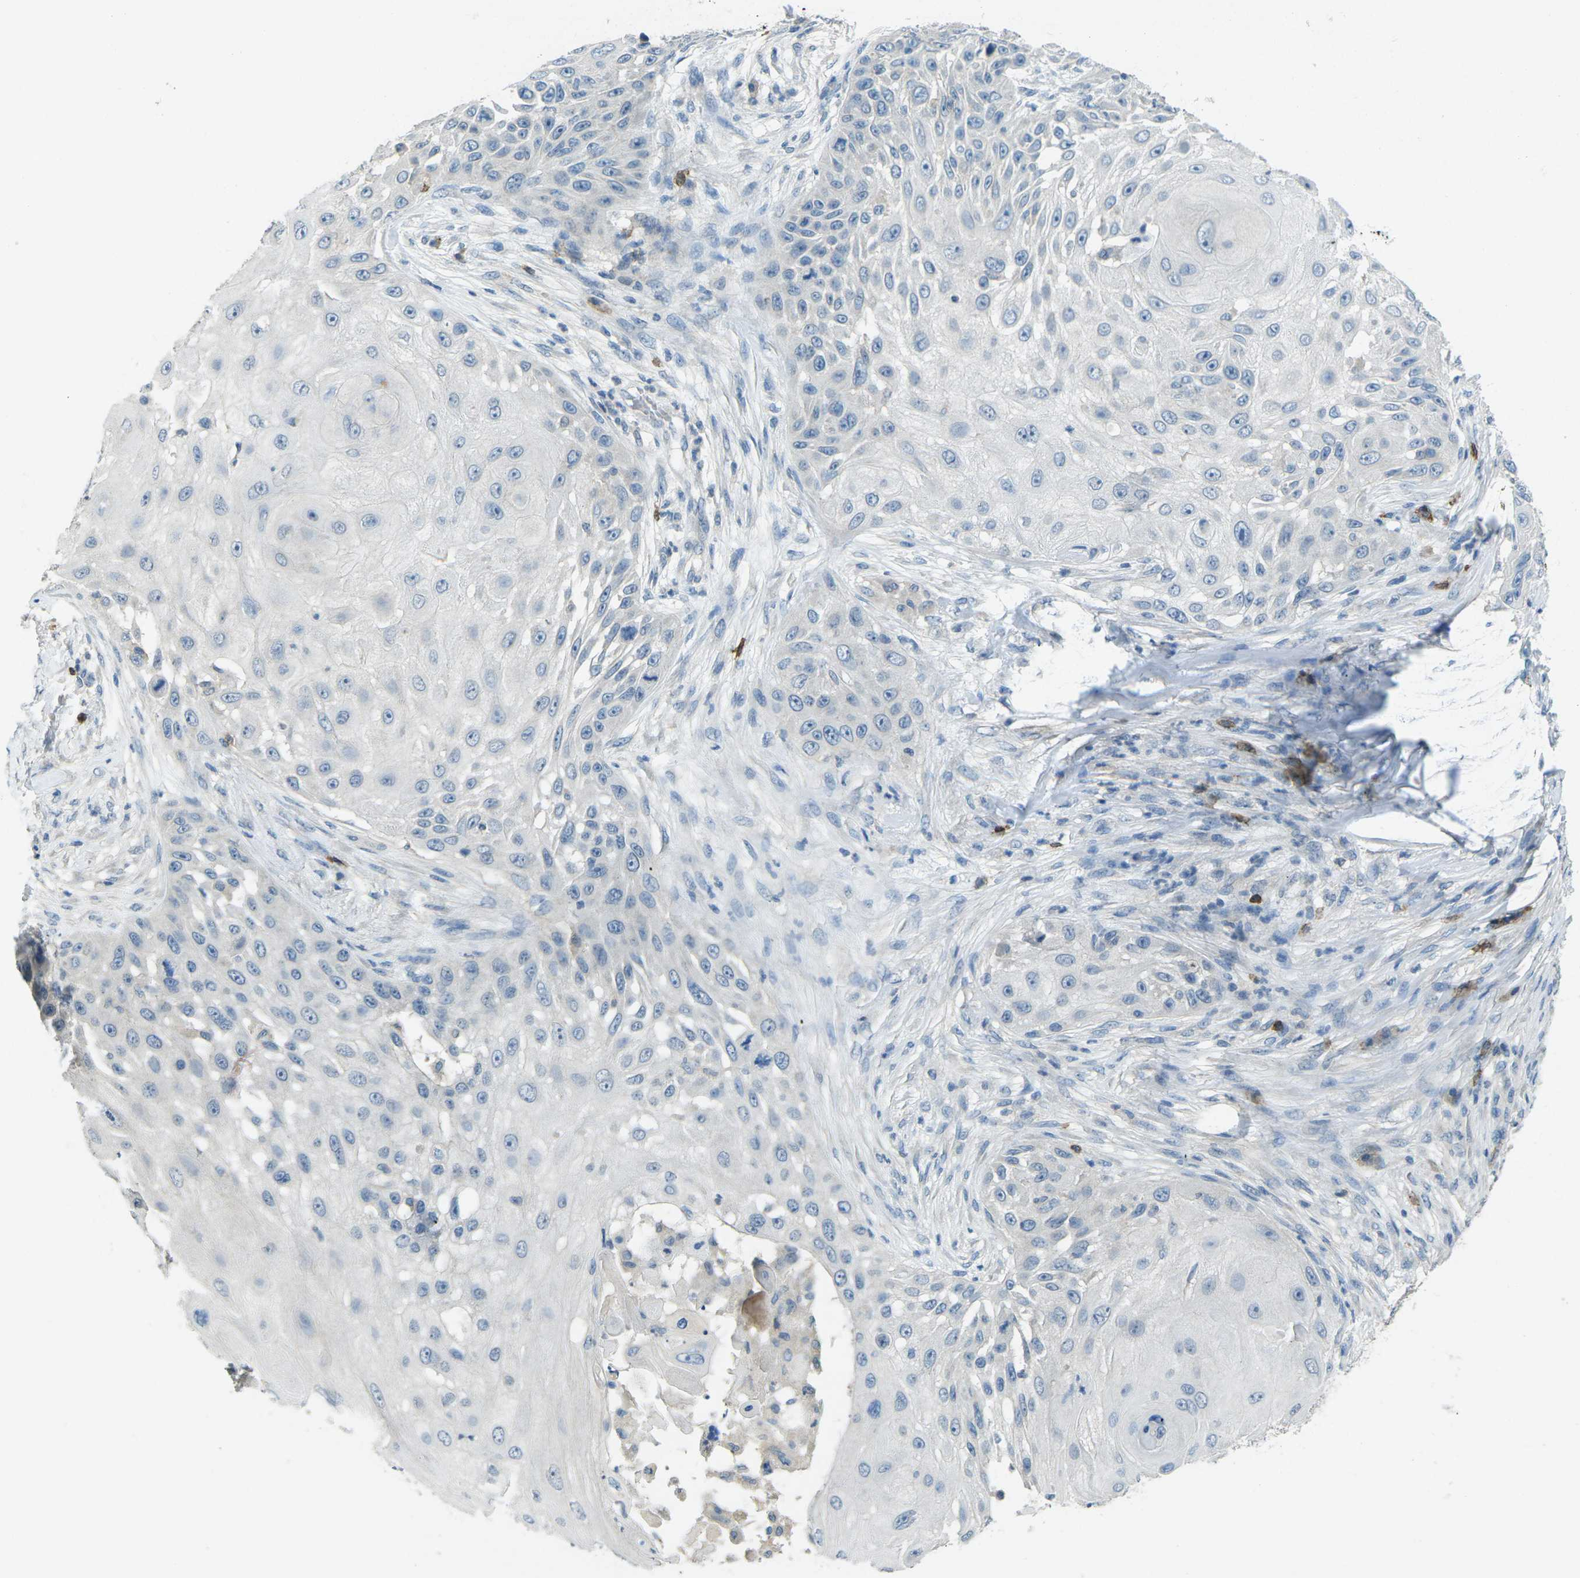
{"staining": {"intensity": "negative", "quantity": "none", "location": "none"}, "tissue": "skin cancer", "cell_type": "Tumor cells", "image_type": "cancer", "snomed": [{"axis": "morphology", "description": "Squamous cell carcinoma, NOS"}, {"axis": "topography", "description": "Skin"}], "caption": "This is an IHC histopathology image of human skin squamous cell carcinoma. There is no positivity in tumor cells.", "gene": "CD19", "patient": {"sex": "female", "age": 44}}